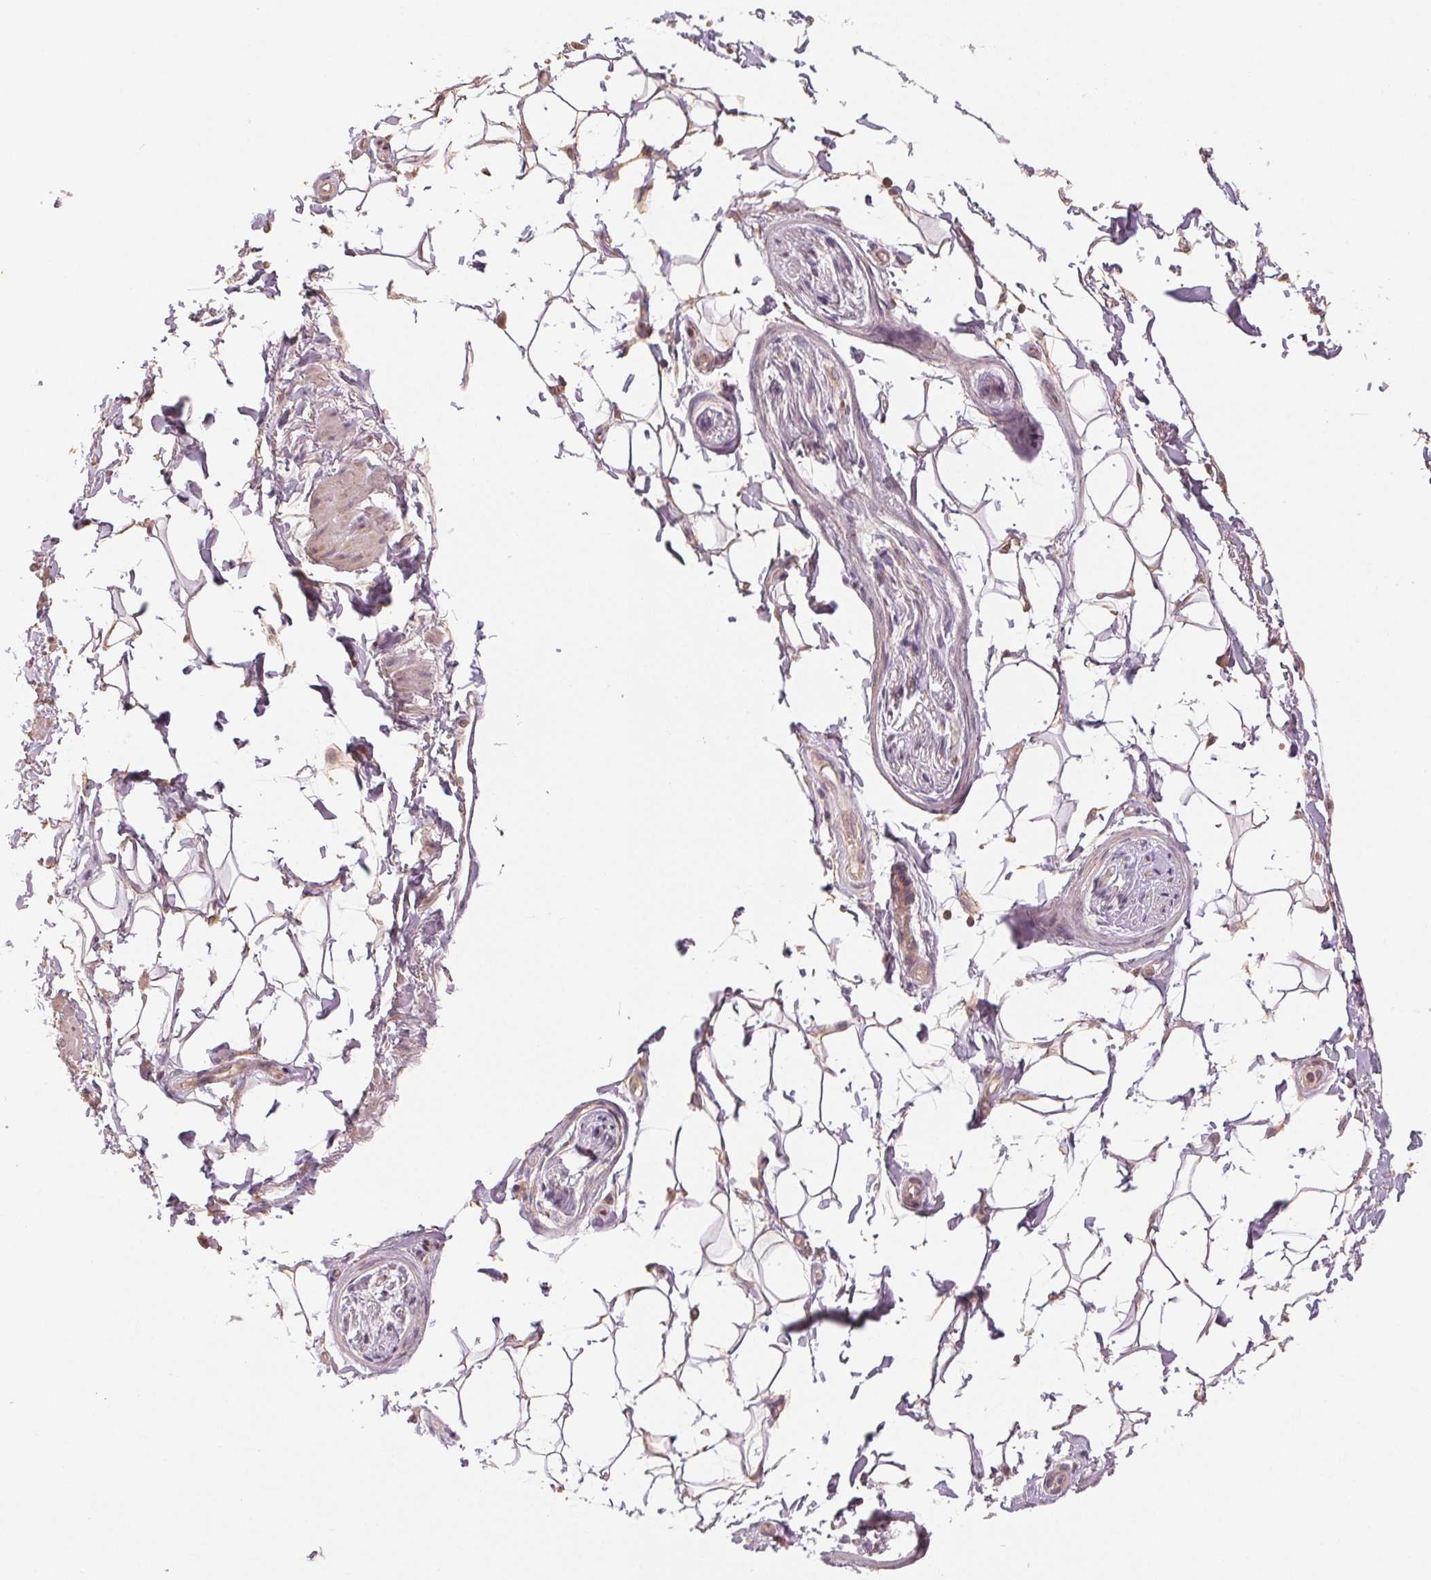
{"staining": {"intensity": "weak", "quantity": ">75%", "location": "cytoplasmic/membranous"}, "tissue": "adipose tissue", "cell_type": "Adipocytes", "image_type": "normal", "snomed": [{"axis": "morphology", "description": "Normal tissue, NOS"}, {"axis": "topography", "description": "Anal"}, {"axis": "topography", "description": "Peripheral nerve tissue"}], "caption": "Adipose tissue stained for a protein (brown) demonstrates weak cytoplasmic/membranous positive expression in approximately >75% of adipocytes.", "gene": "COX14", "patient": {"sex": "male", "age": 51}}